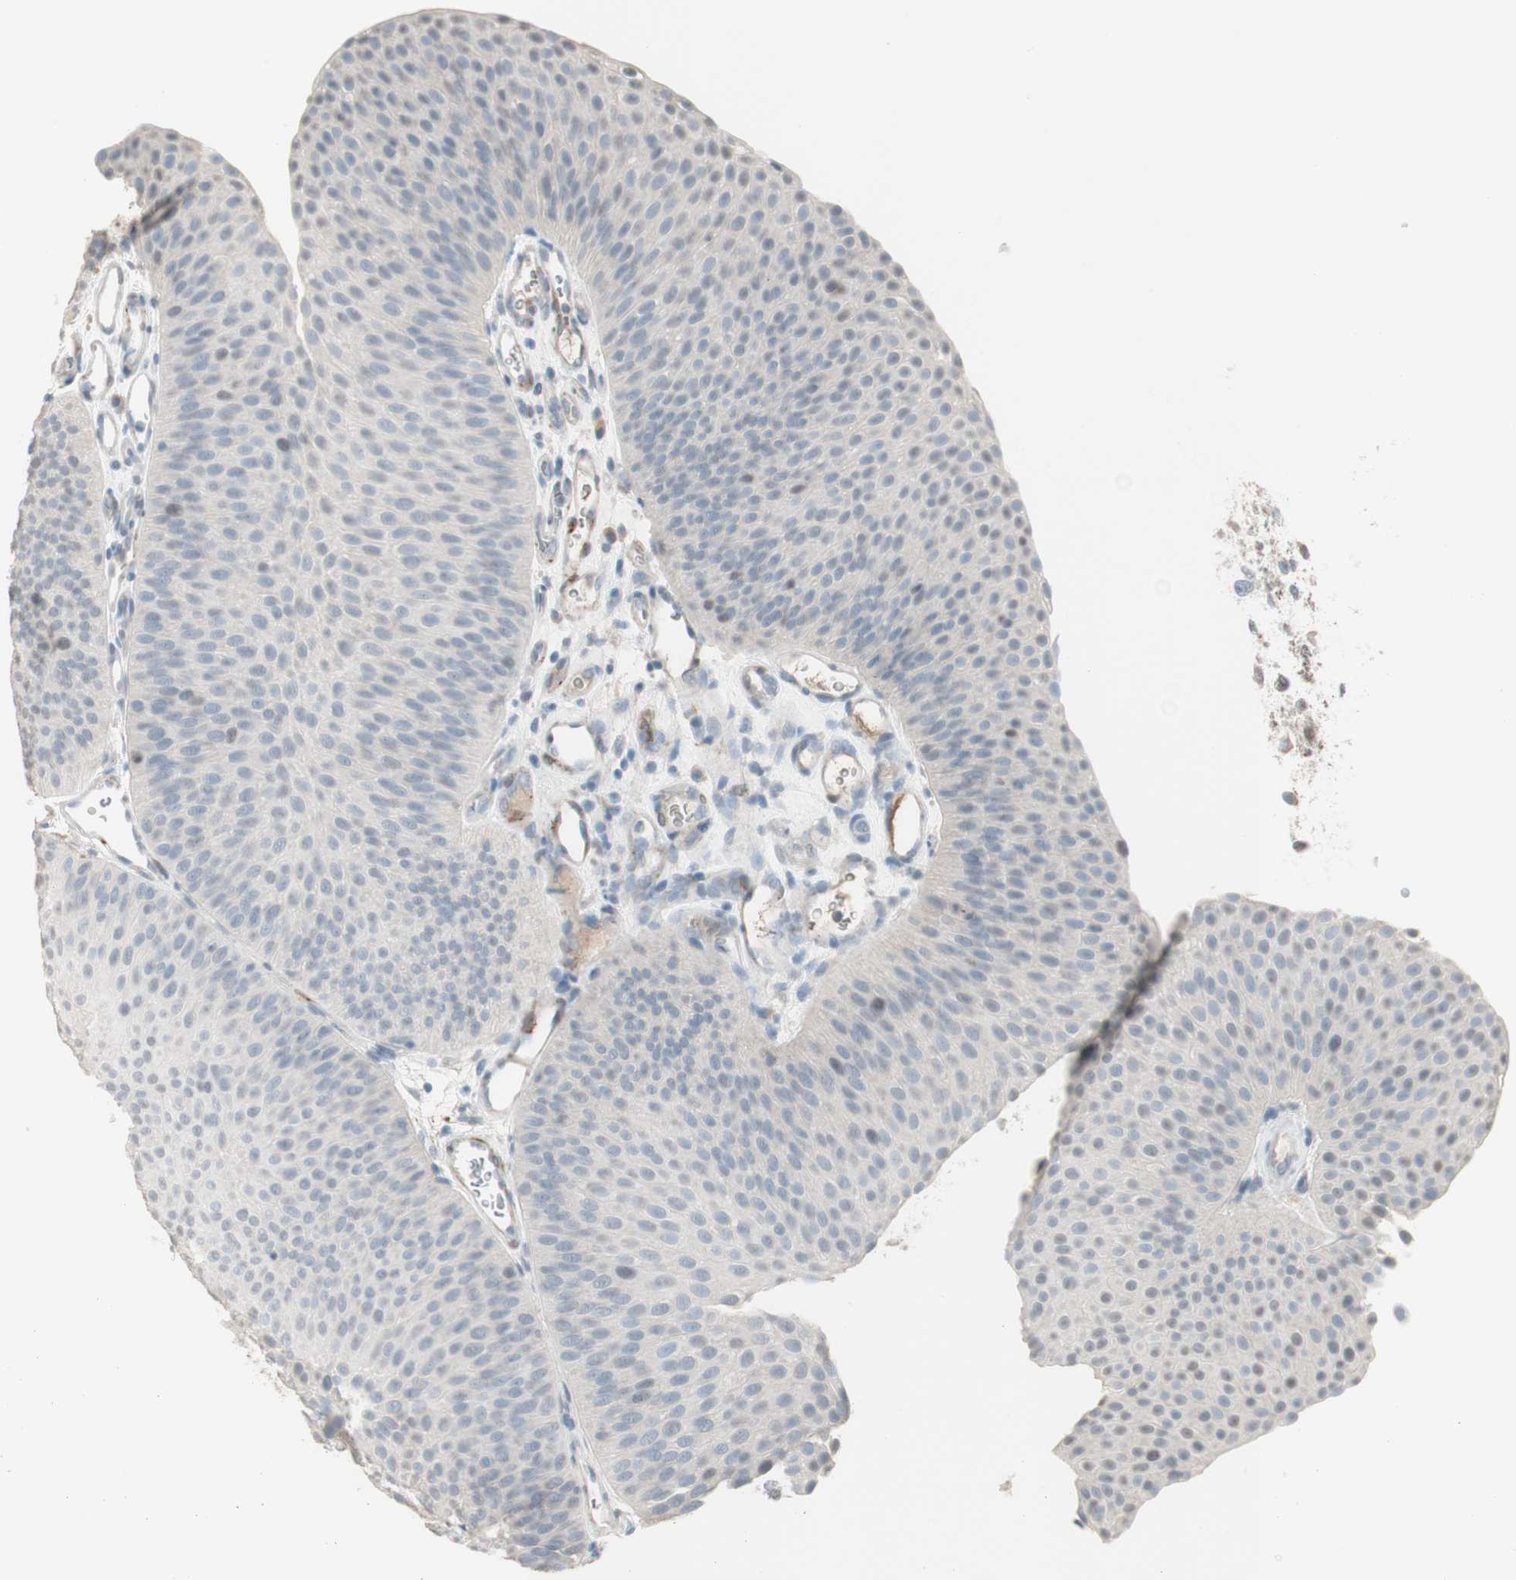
{"staining": {"intensity": "negative", "quantity": "none", "location": "none"}, "tissue": "urothelial cancer", "cell_type": "Tumor cells", "image_type": "cancer", "snomed": [{"axis": "morphology", "description": "Urothelial carcinoma, Low grade"}, {"axis": "topography", "description": "Urinary bladder"}], "caption": "The histopathology image reveals no significant staining in tumor cells of low-grade urothelial carcinoma.", "gene": "MUC3A", "patient": {"sex": "female", "age": 60}}